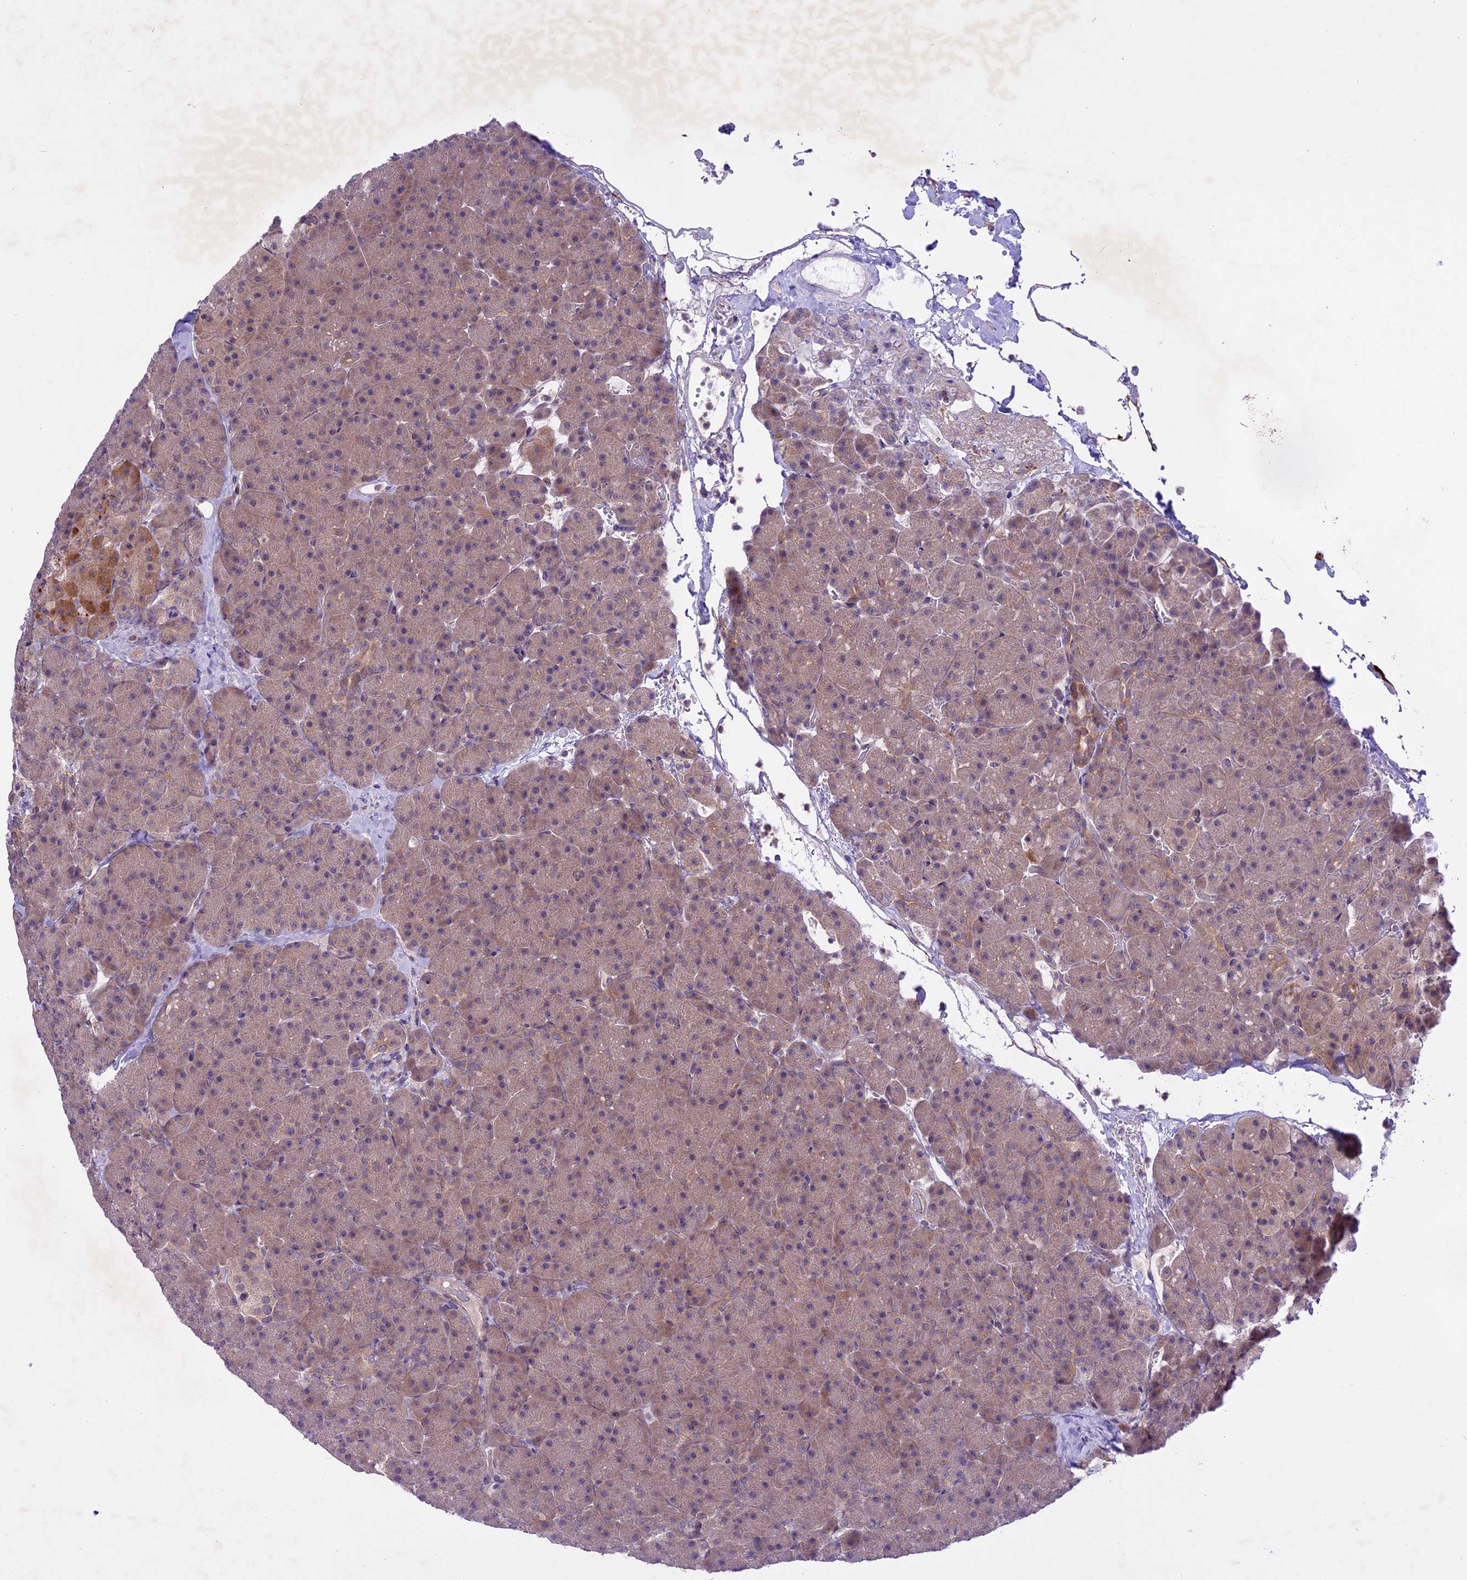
{"staining": {"intensity": "moderate", "quantity": ">75%", "location": "cytoplasmic/membranous"}, "tissue": "pancreas", "cell_type": "Exocrine glandular cells", "image_type": "normal", "snomed": [{"axis": "morphology", "description": "Normal tissue, NOS"}, {"axis": "topography", "description": "Pancreas"}], "caption": "Protein expression analysis of unremarkable human pancreas reveals moderate cytoplasmic/membranous expression in about >75% of exocrine glandular cells.", "gene": "SPRED1", "patient": {"sex": "male", "age": 36}}